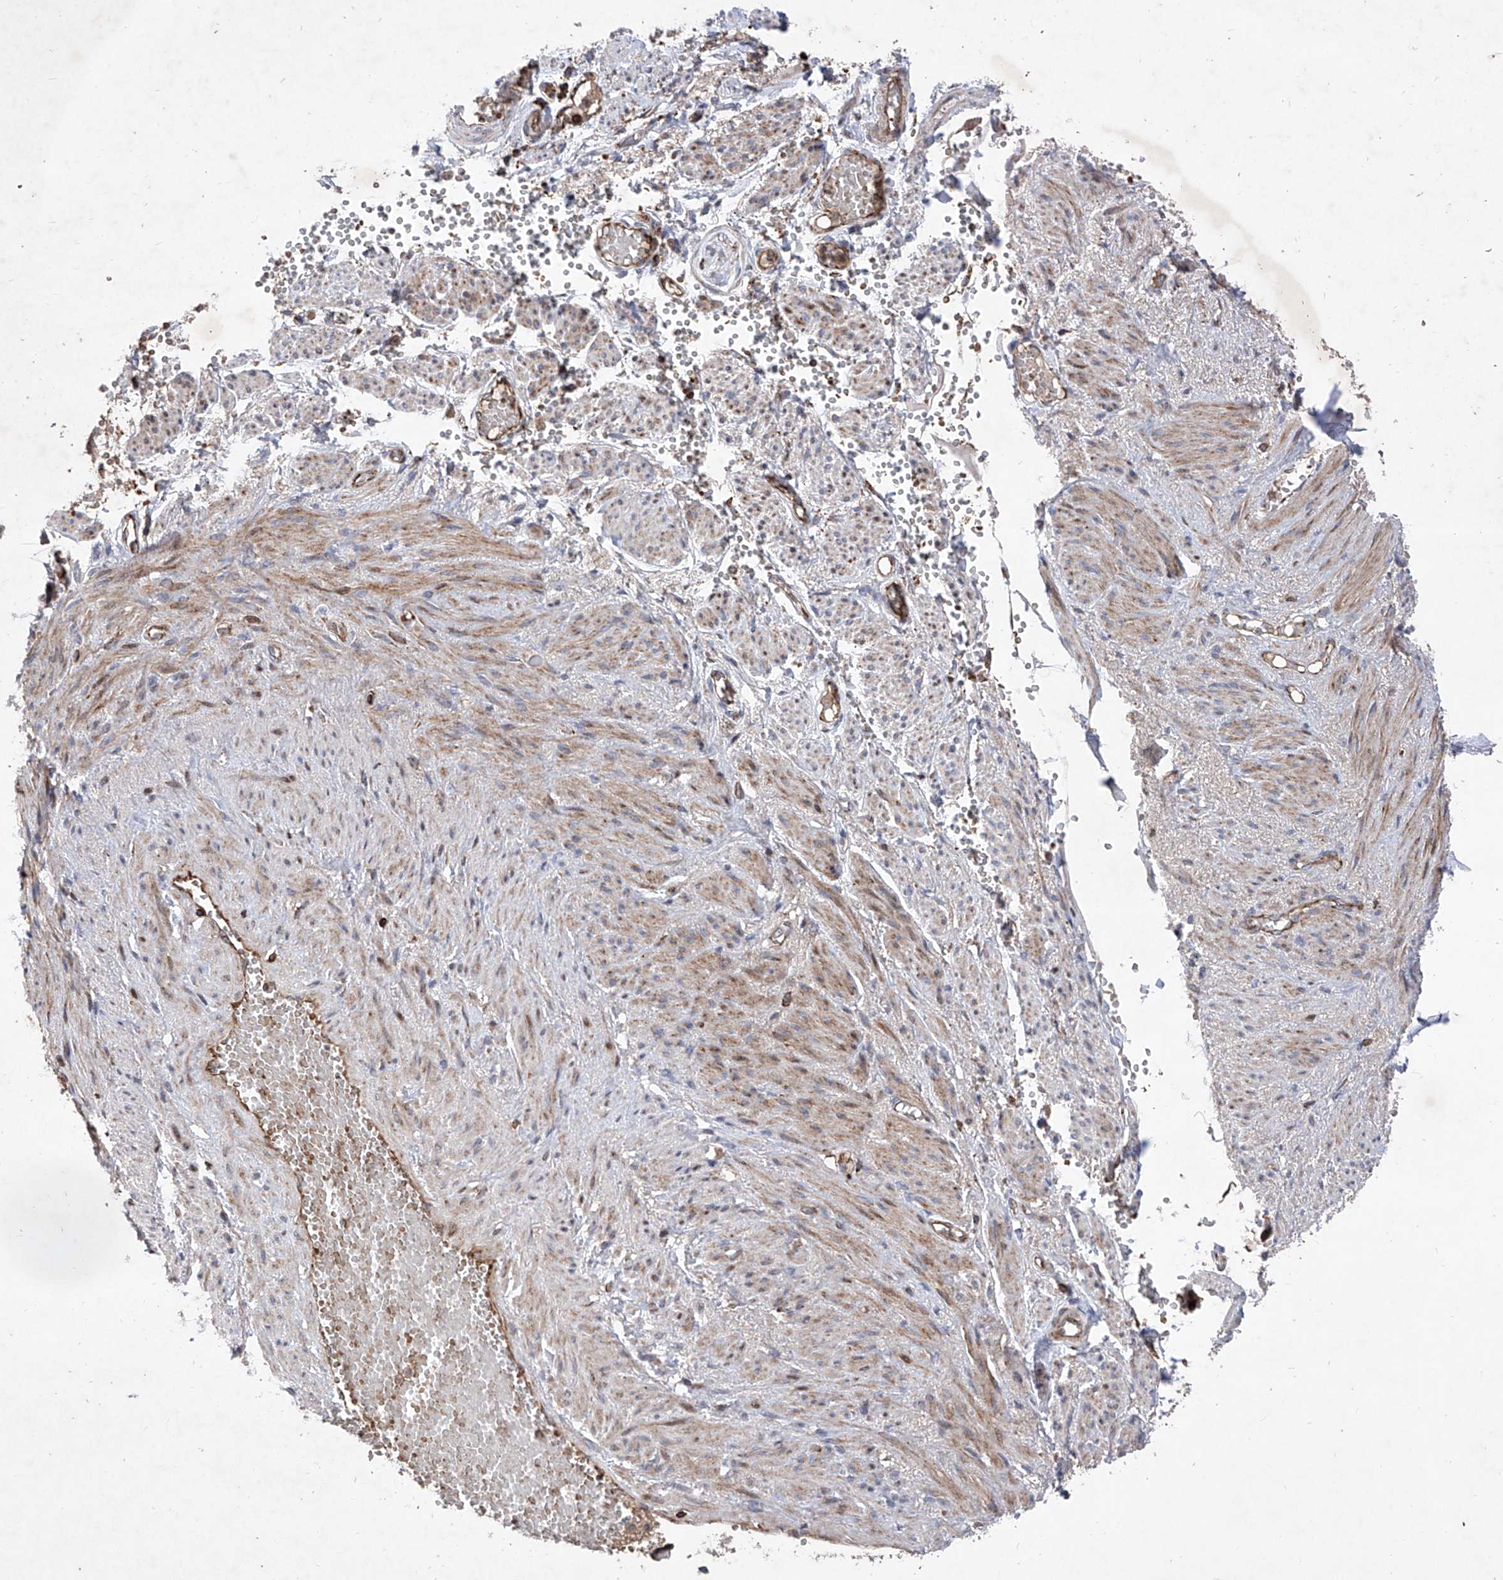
{"staining": {"intensity": "weak", "quantity": "25%-75%", "location": "cytoplasmic/membranous"}, "tissue": "adipose tissue", "cell_type": "Adipocytes", "image_type": "normal", "snomed": [{"axis": "morphology", "description": "Normal tissue, NOS"}, {"axis": "topography", "description": "Smooth muscle"}, {"axis": "topography", "description": "Peripheral nerve tissue"}], "caption": "This is a micrograph of immunohistochemistry (IHC) staining of benign adipose tissue, which shows weak staining in the cytoplasmic/membranous of adipocytes.", "gene": "SEMA6A", "patient": {"sex": "female", "age": 39}}